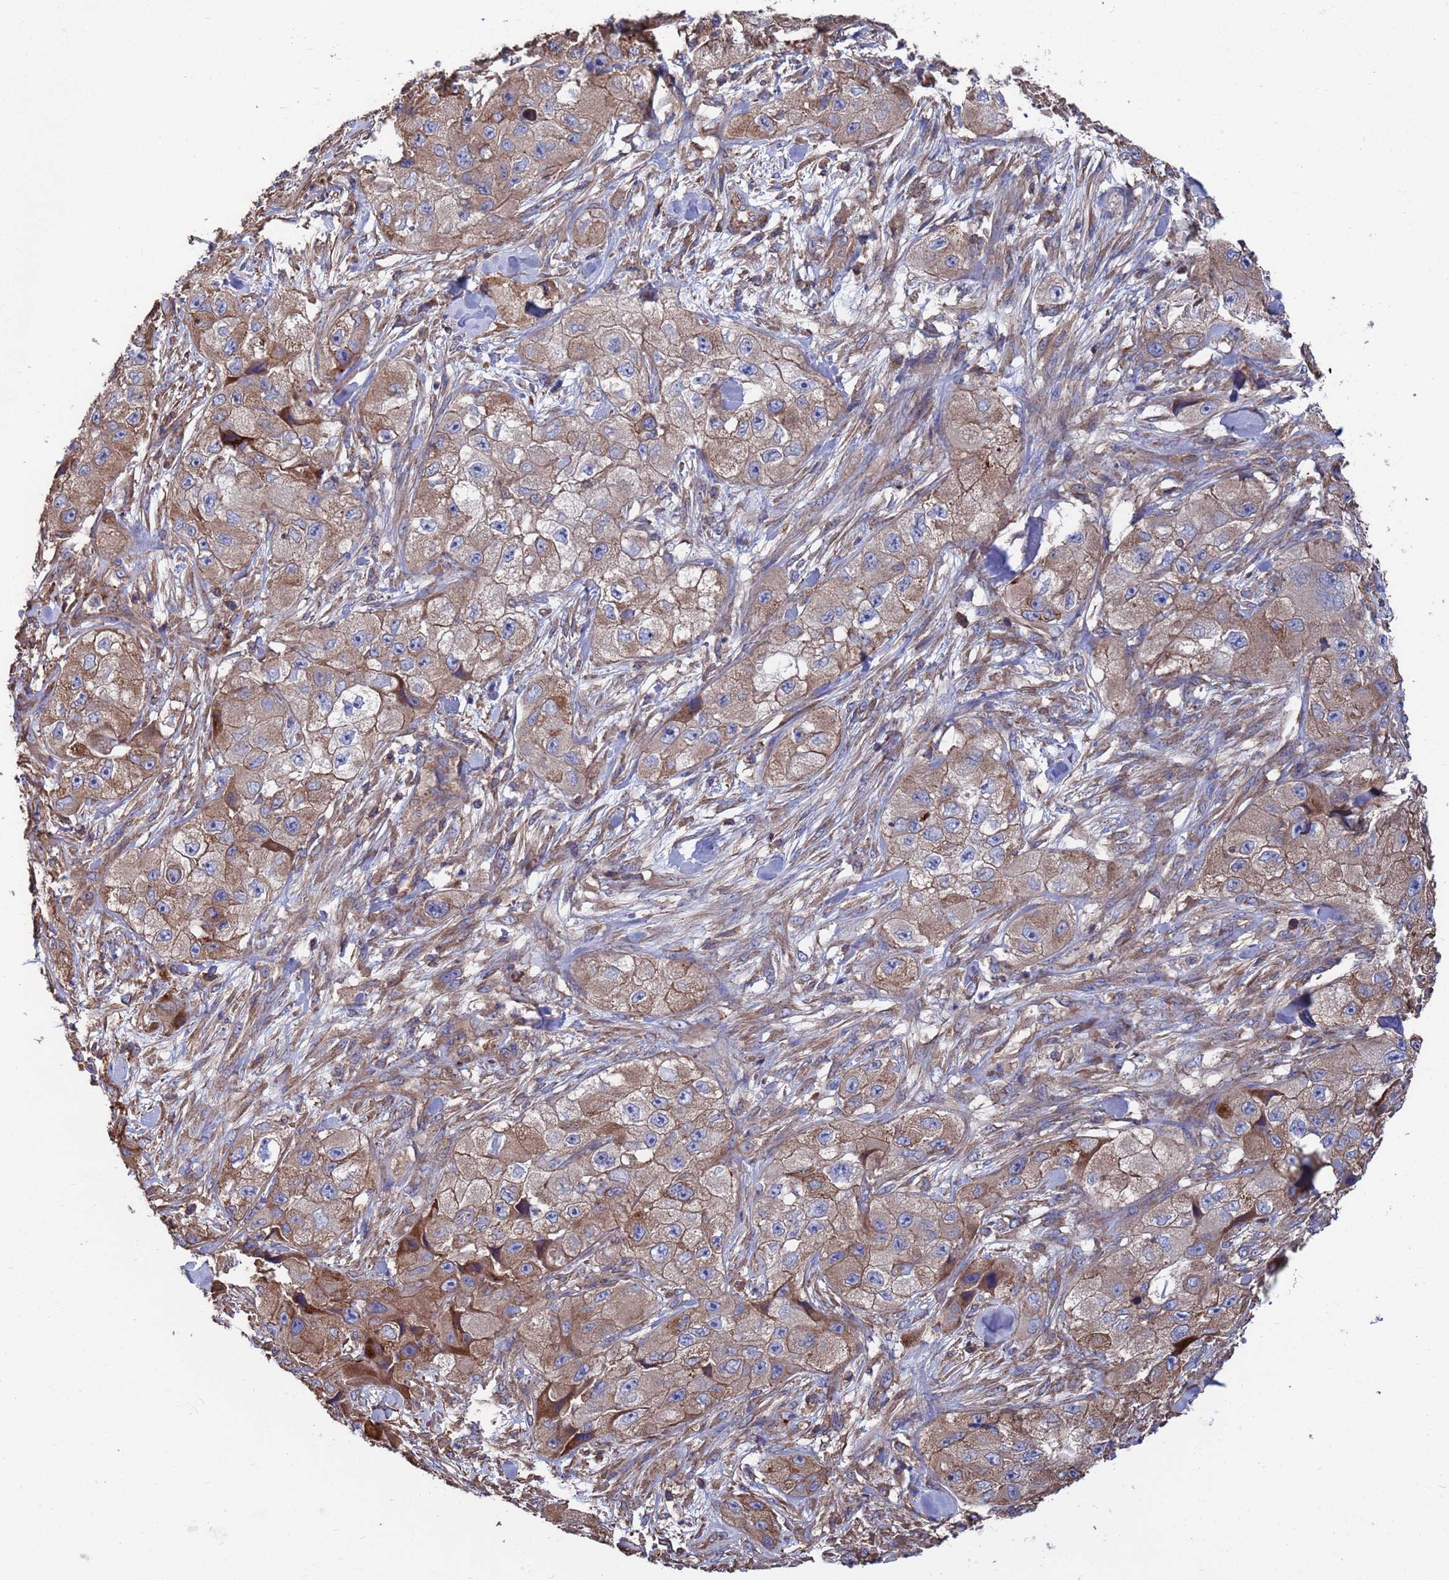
{"staining": {"intensity": "weak", "quantity": ">75%", "location": "cytoplasmic/membranous"}, "tissue": "skin cancer", "cell_type": "Tumor cells", "image_type": "cancer", "snomed": [{"axis": "morphology", "description": "Squamous cell carcinoma, NOS"}, {"axis": "topography", "description": "Skin"}, {"axis": "topography", "description": "Subcutis"}], "caption": "Brown immunohistochemical staining in human skin cancer (squamous cell carcinoma) reveals weak cytoplasmic/membranous positivity in approximately >75% of tumor cells. Nuclei are stained in blue.", "gene": "PYCR1", "patient": {"sex": "male", "age": 73}}